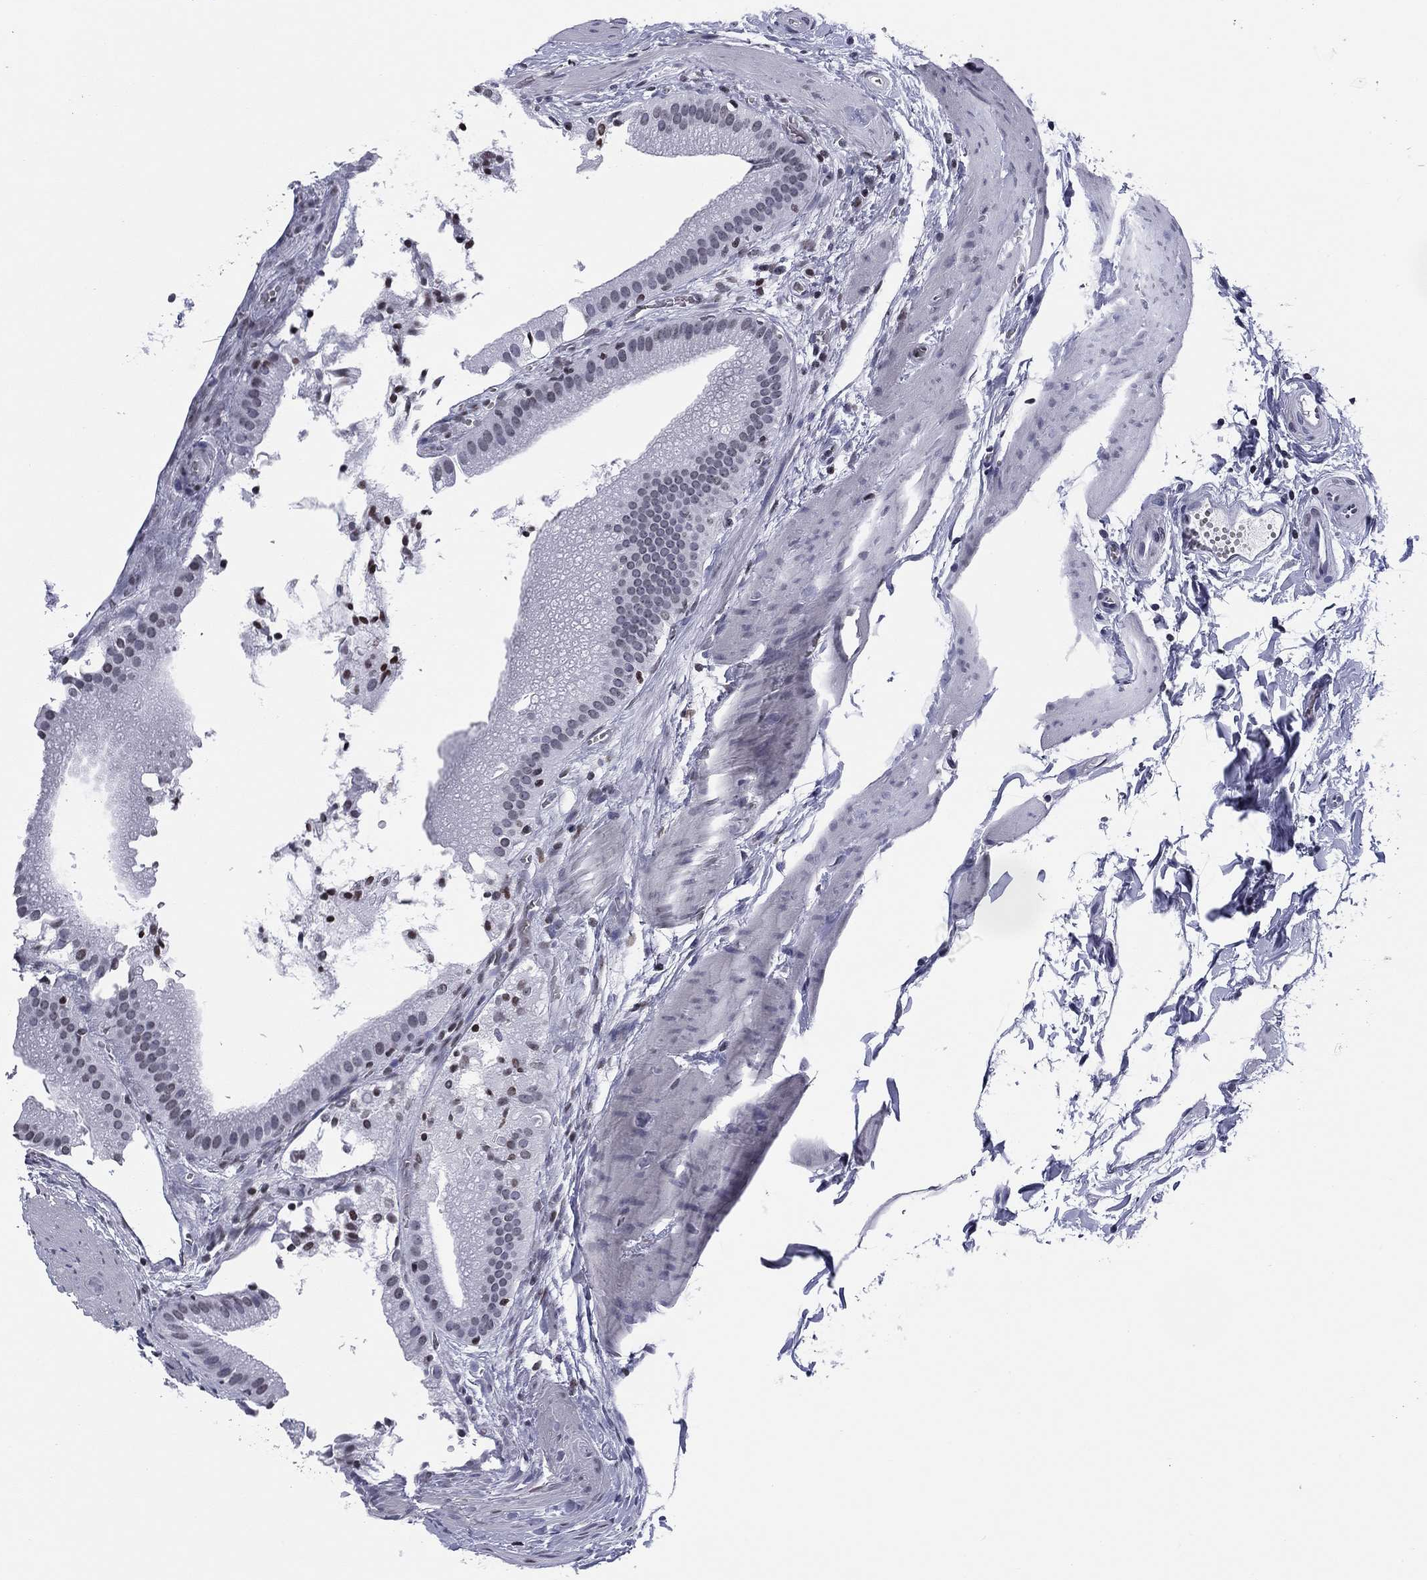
{"staining": {"intensity": "negative", "quantity": "none", "location": "none"}, "tissue": "gallbladder", "cell_type": "Glandular cells", "image_type": "normal", "snomed": [{"axis": "morphology", "description": "Normal tissue, NOS"}, {"axis": "topography", "description": "Gallbladder"}], "caption": "There is no significant expression in glandular cells of gallbladder.", "gene": "CCDC144A", "patient": {"sex": "male", "age": 67}}